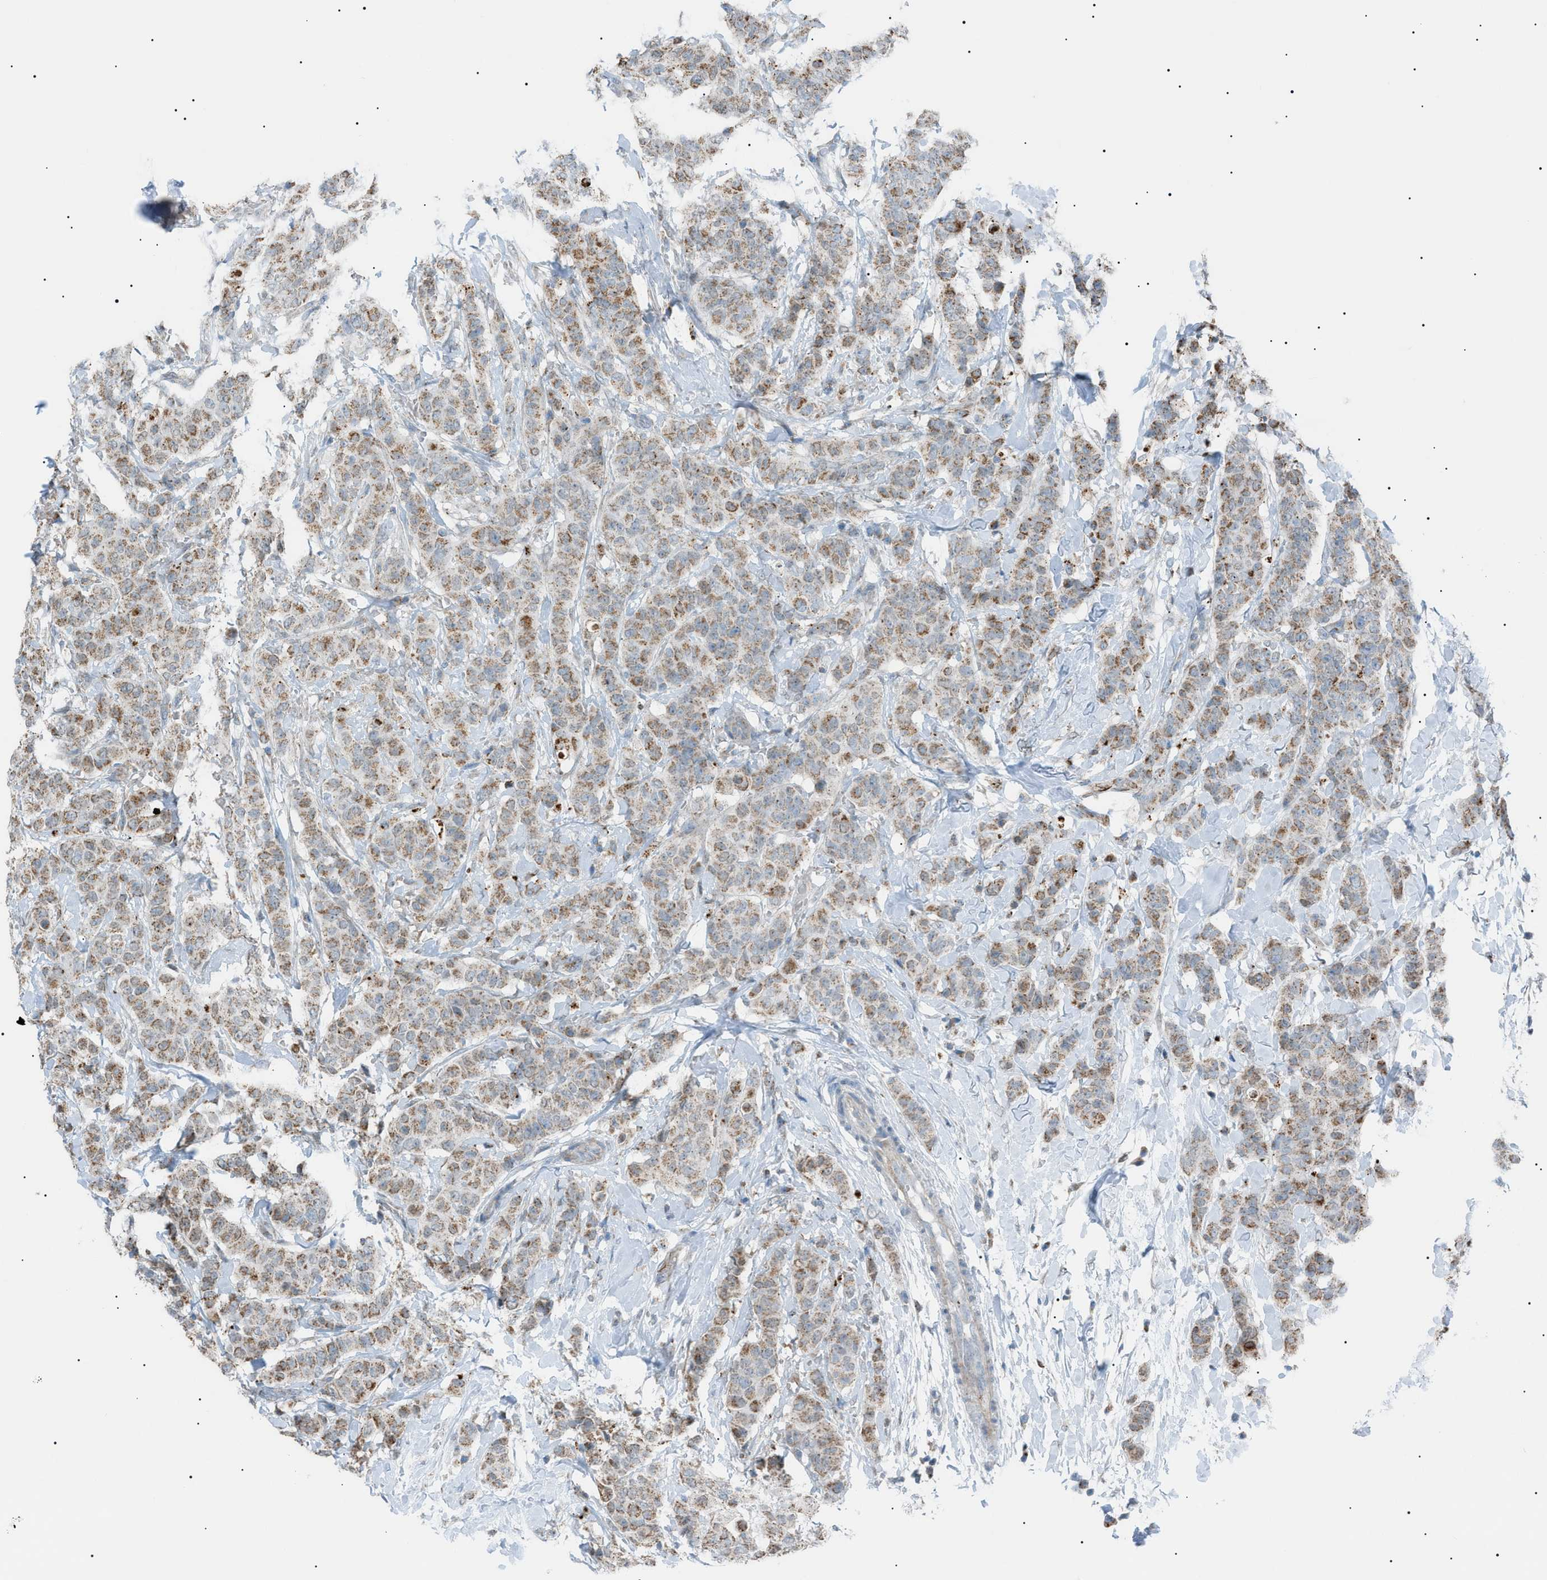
{"staining": {"intensity": "weak", "quantity": ">75%", "location": "cytoplasmic/membranous"}, "tissue": "breast cancer", "cell_type": "Tumor cells", "image_type": "cancer", "snomed": [{"axis": "morphology", "description": "Normal tissue, NOS"}, {"axis": "morphology", "description": "Duct carcinoma"}, {"axis": "topography", "description": "Breast"}], "caption": "Brown immunohistochemical staining in human infiltrating ductal carcinoma (breast) shows weak cytoplasmic/membranous positivity in about >75% of tumor cells.", "gene": "ZNF516", "patient": {"sex": "female", "age": 40}}